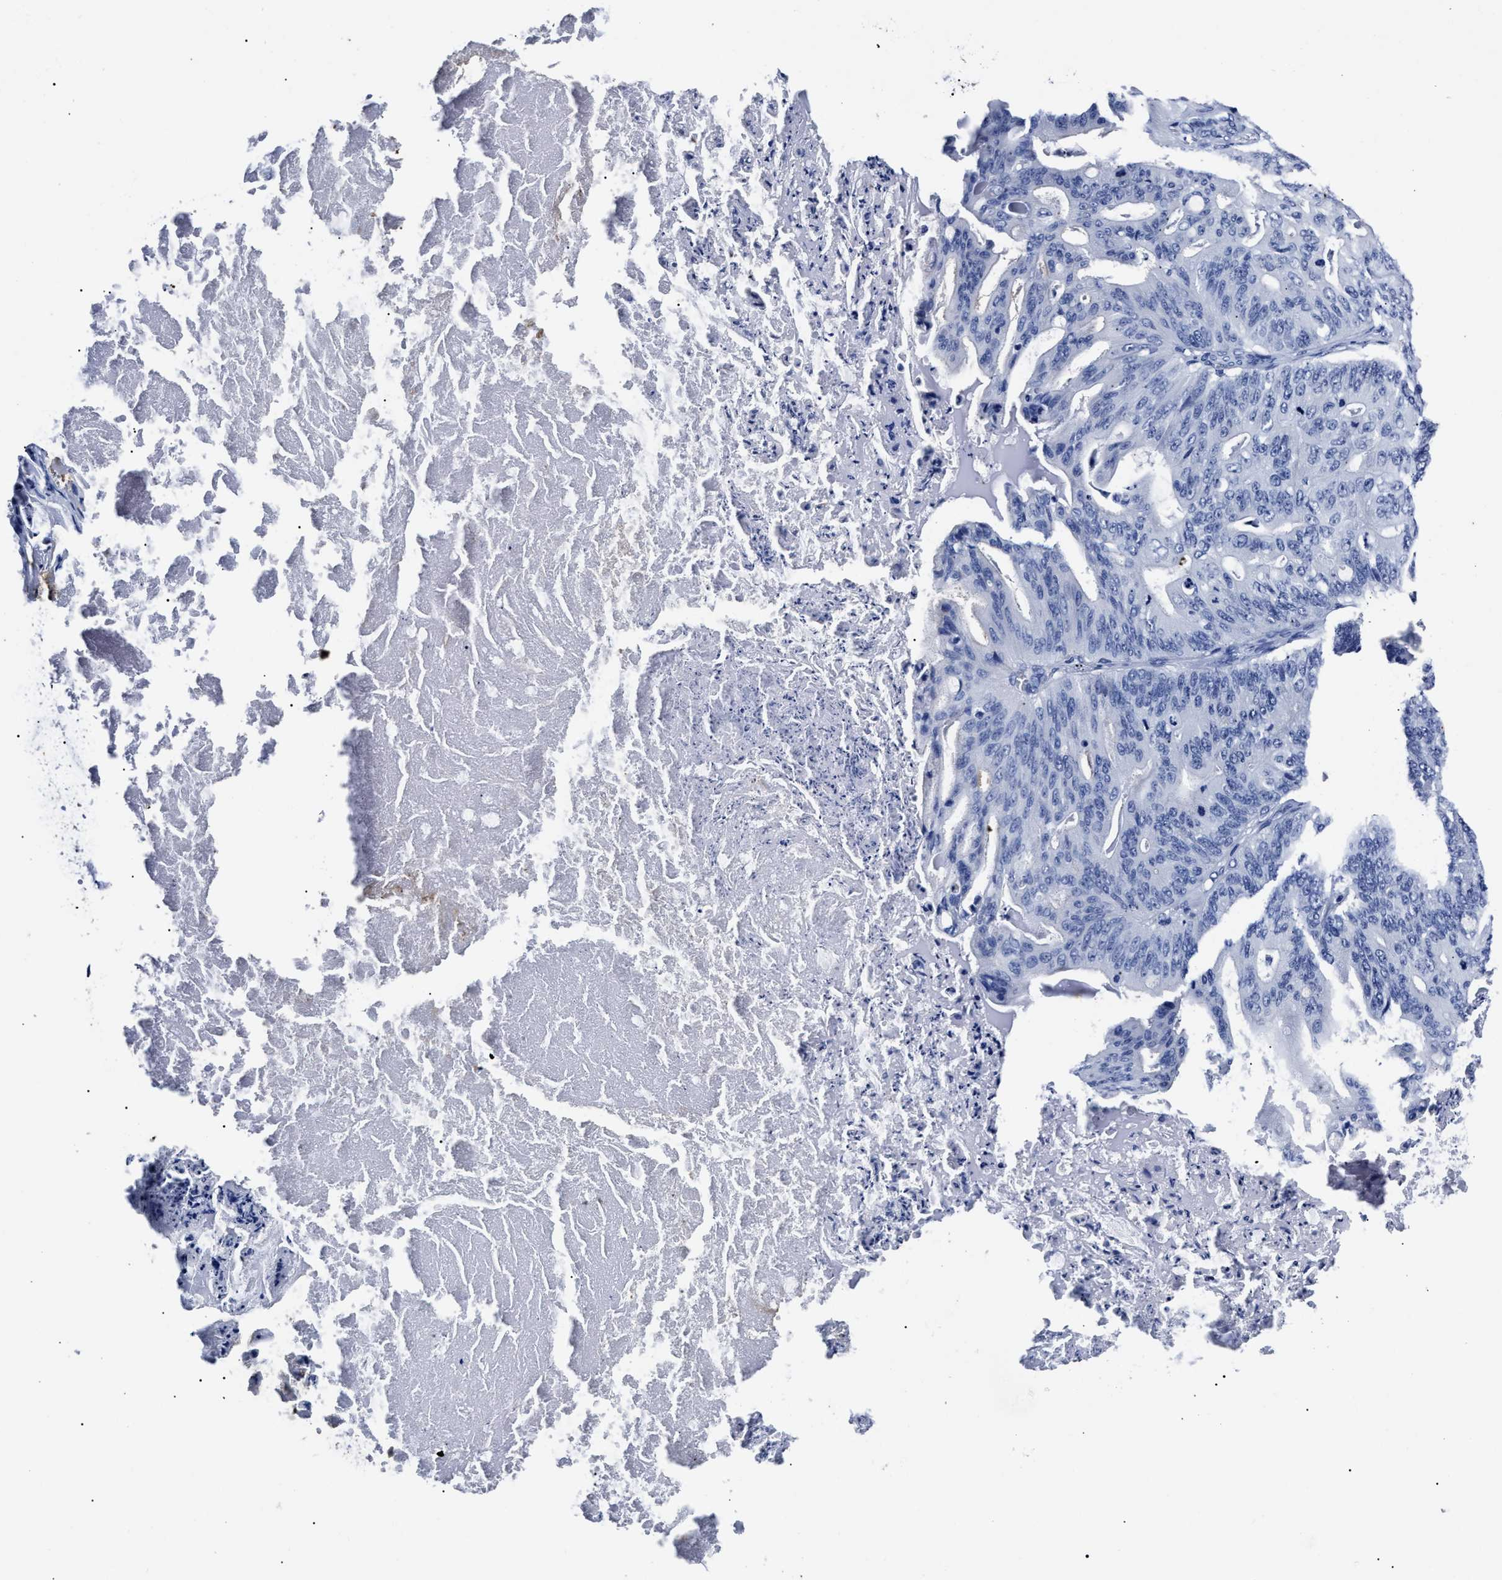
{"staining": {"intensity": "negative", "quantity": "none", "location": "none"}, "tissue": "ovarian cancer", "cell_type": "Tumor cells", "image_type": "cancer", "snomed": [{"axis": "morphology", "description": "Cystadenocarcinoma, mucinous, NOS"}, {"axis": "topography", "description": "Ovary"}], "caption": "DAB immunohistochemical staining of human ovarian cancer (mucinous cystadenocarcinoma) reveals no significant positivity in tumor cells.", "gene": "ALPG", "patient": {"sex": "female", "age": 36}}